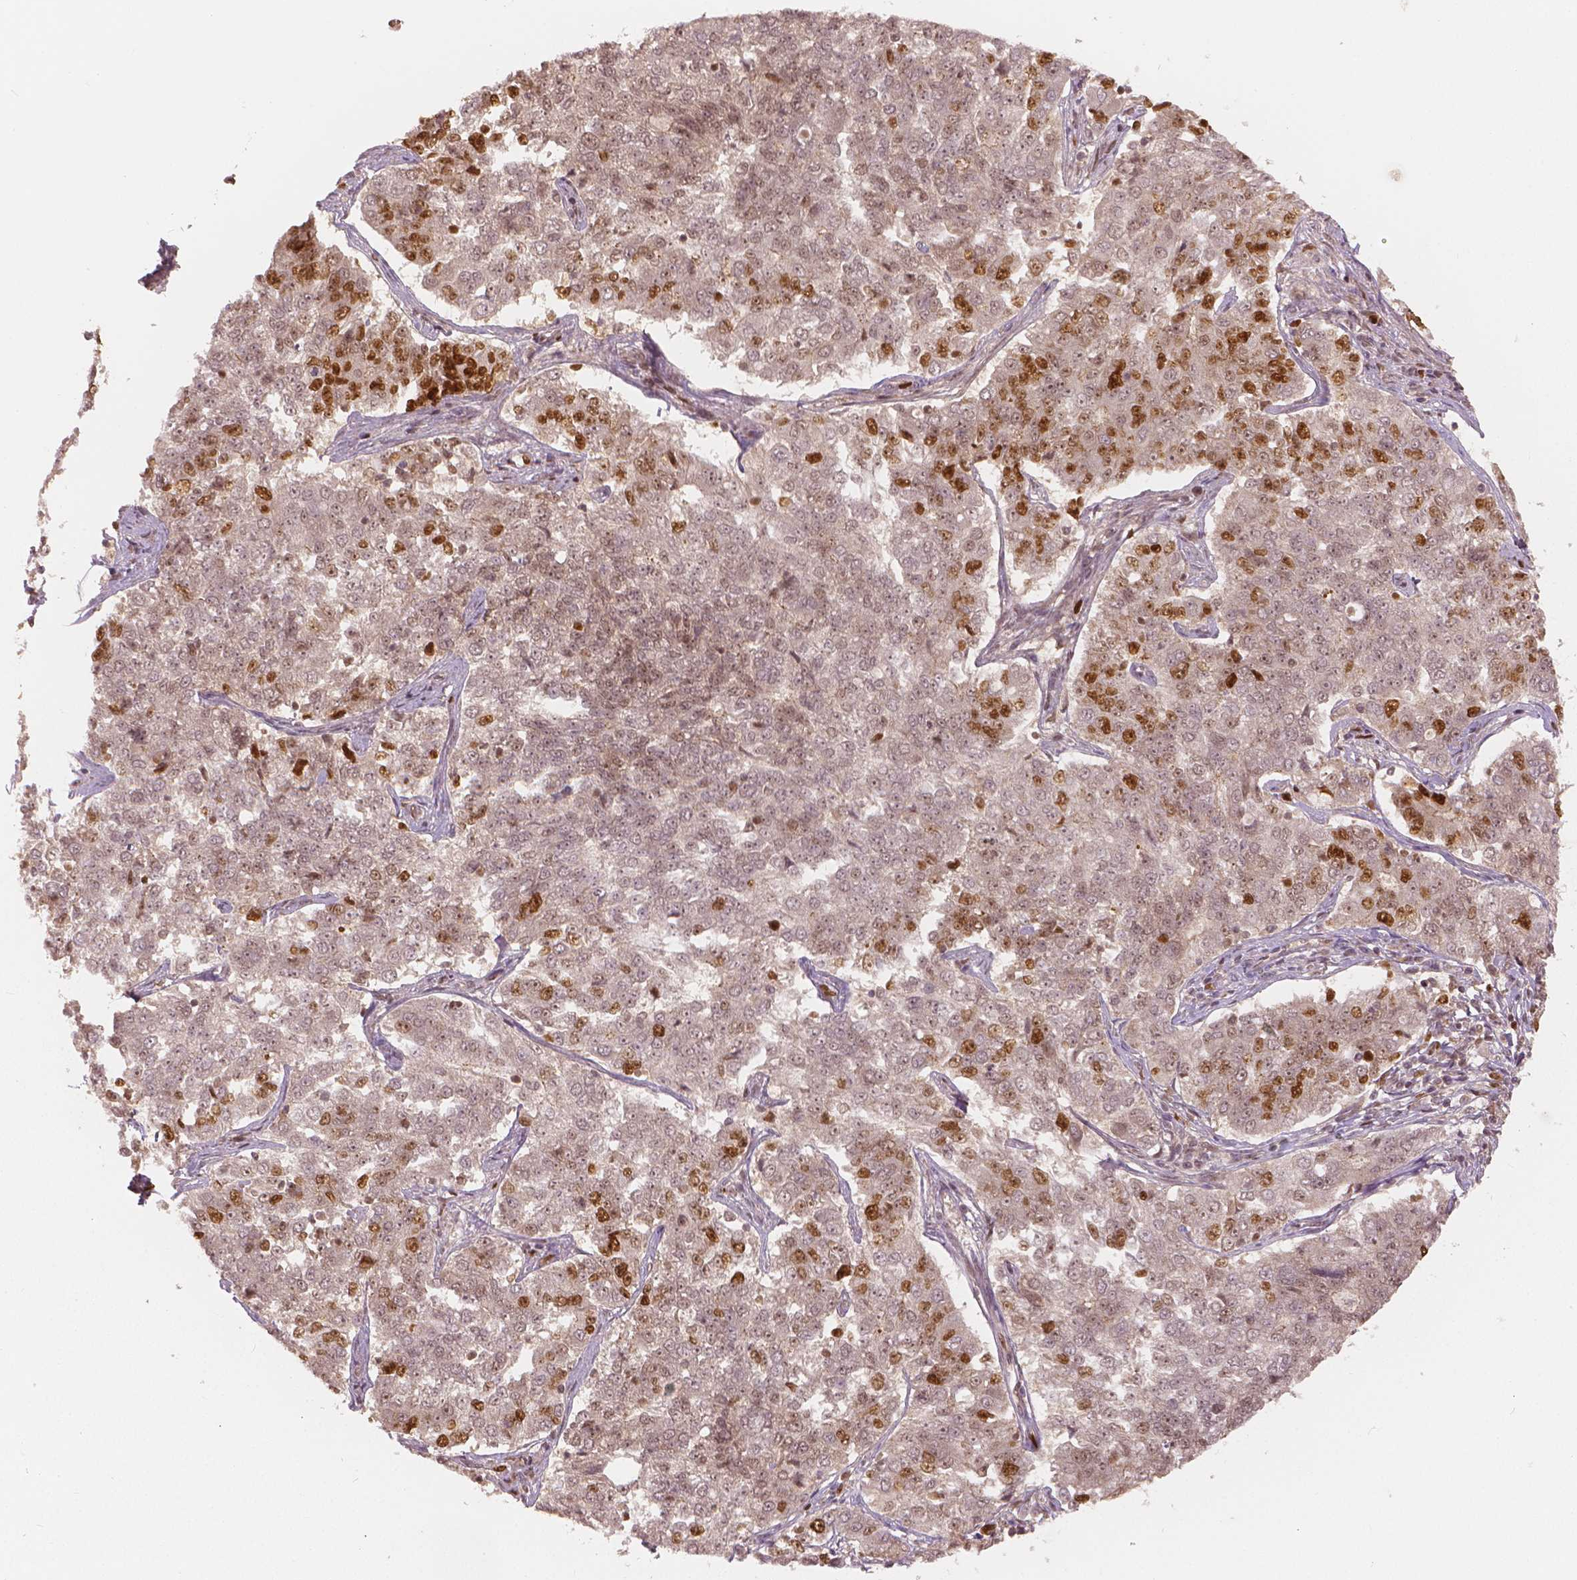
{"staining": {"intensity": "moderate", "quantity": "25%-75%", "location": "nuclear"}, "tissue": "endometrial cancer", "cell_type": "Tumor cells", "image_type": "cancer", "snomed": [{"axis": "morphology", "description": "Adenocarcinoma, NOS"}, {"axis": "topography", "description": "Endometrium"}], "caption": "Tumor cells show moderate nuclear expression in approximately 25%-75% of cells in endometrial cancer.", "gene": "NSD2", "patient": {"sex": "female", "age": 43}}